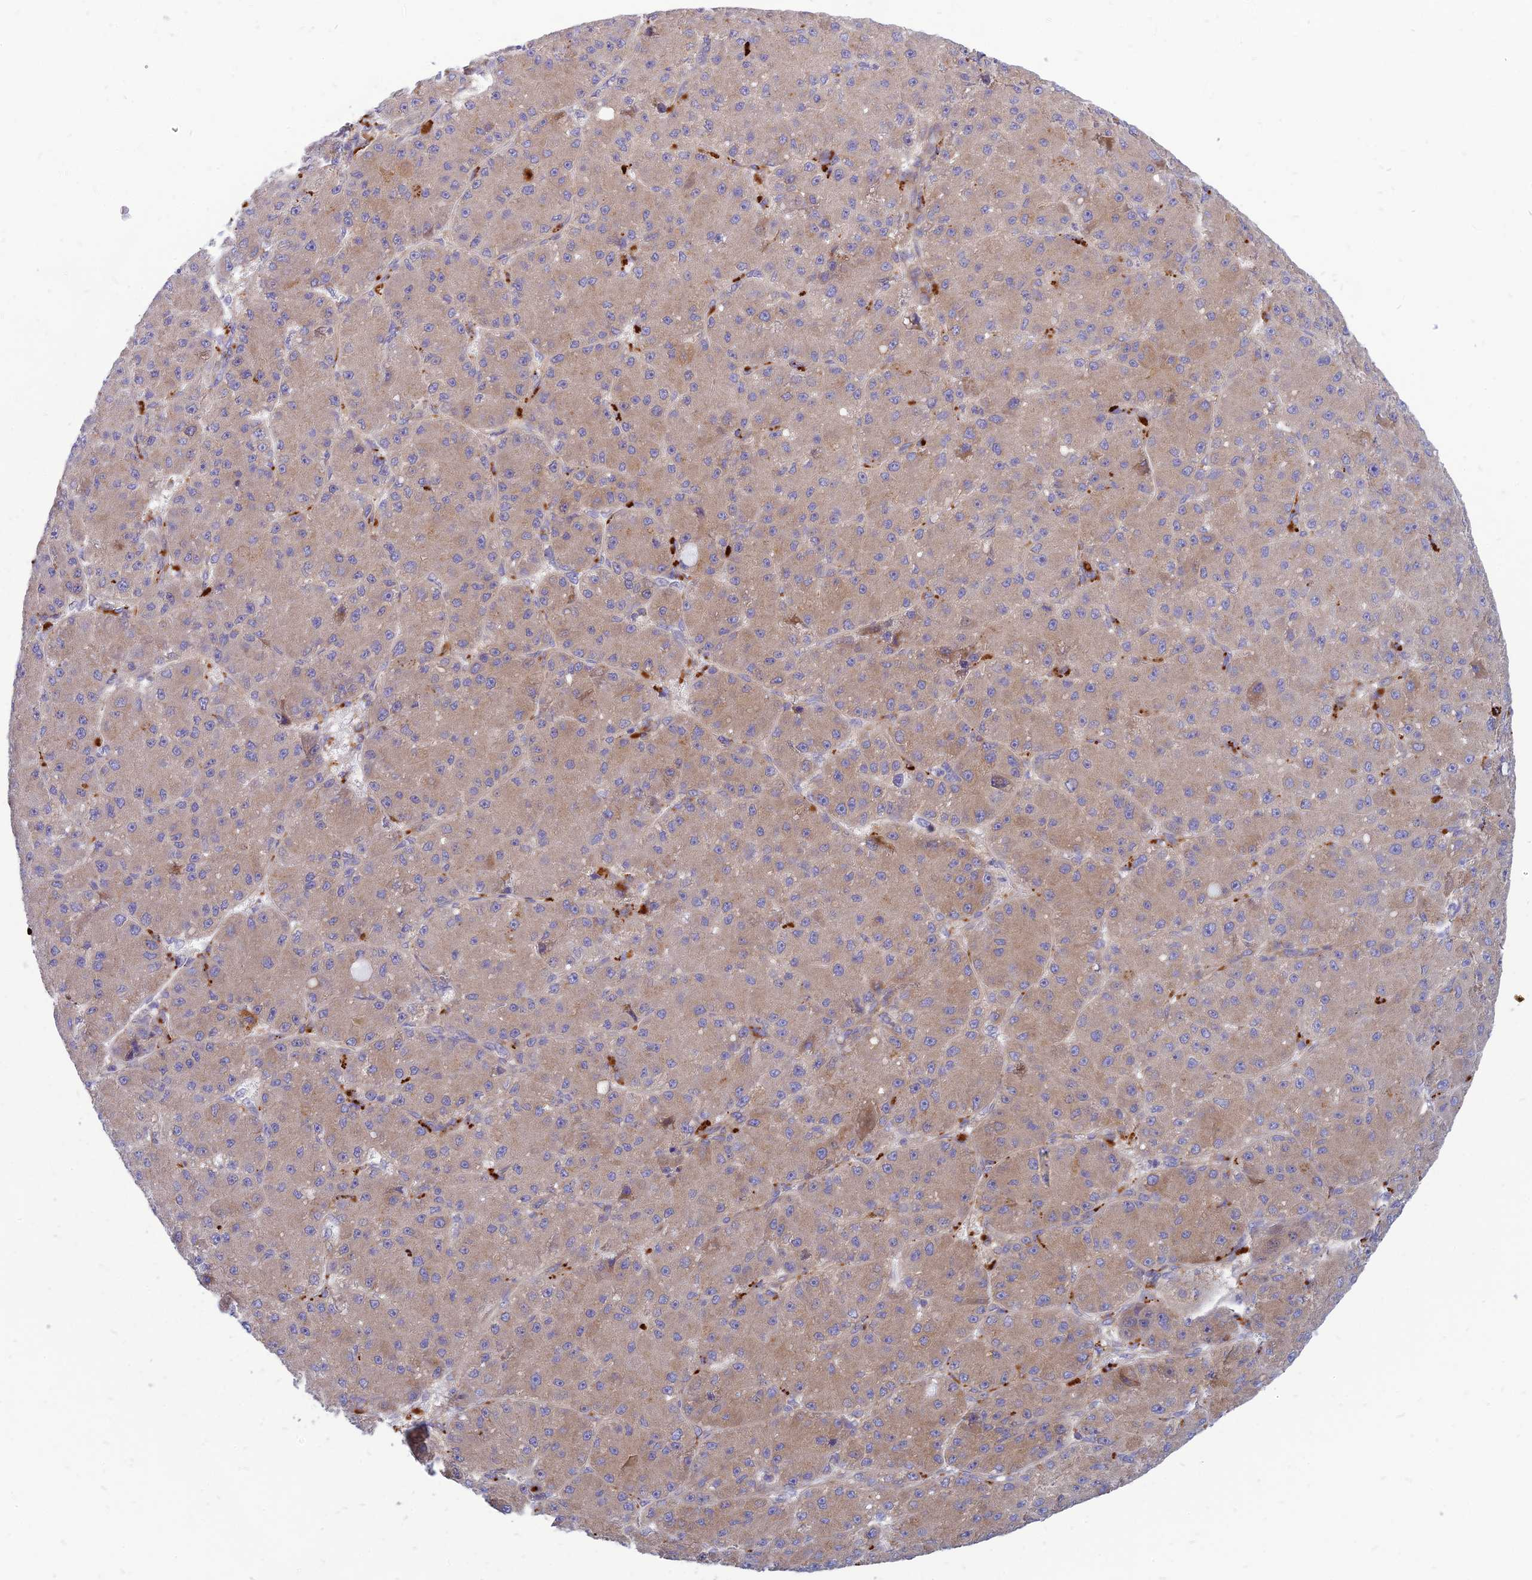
{"staining": {"intensity": "weak", "quantity": ">75%", "location": "cytoplasmic/membranous"}, "tissue": "liver cancer", "cell_type": "Tumor cells", "image_type": "cancer", "snomed": [{"axis": "morphology", "description": "Carcinoma, Hepatocellular, NOS"}, {"axis": "topography", "description": "Liver"}], "caption": "A high-resolution image shows IHC staining of hepatocellular carcinoma (liver), which displays weak cytoplasmic/membranous positivity in about >75% of tumor cells.", "gene": "PHKA2", "patient": {"sex": "male", "age": 67}}